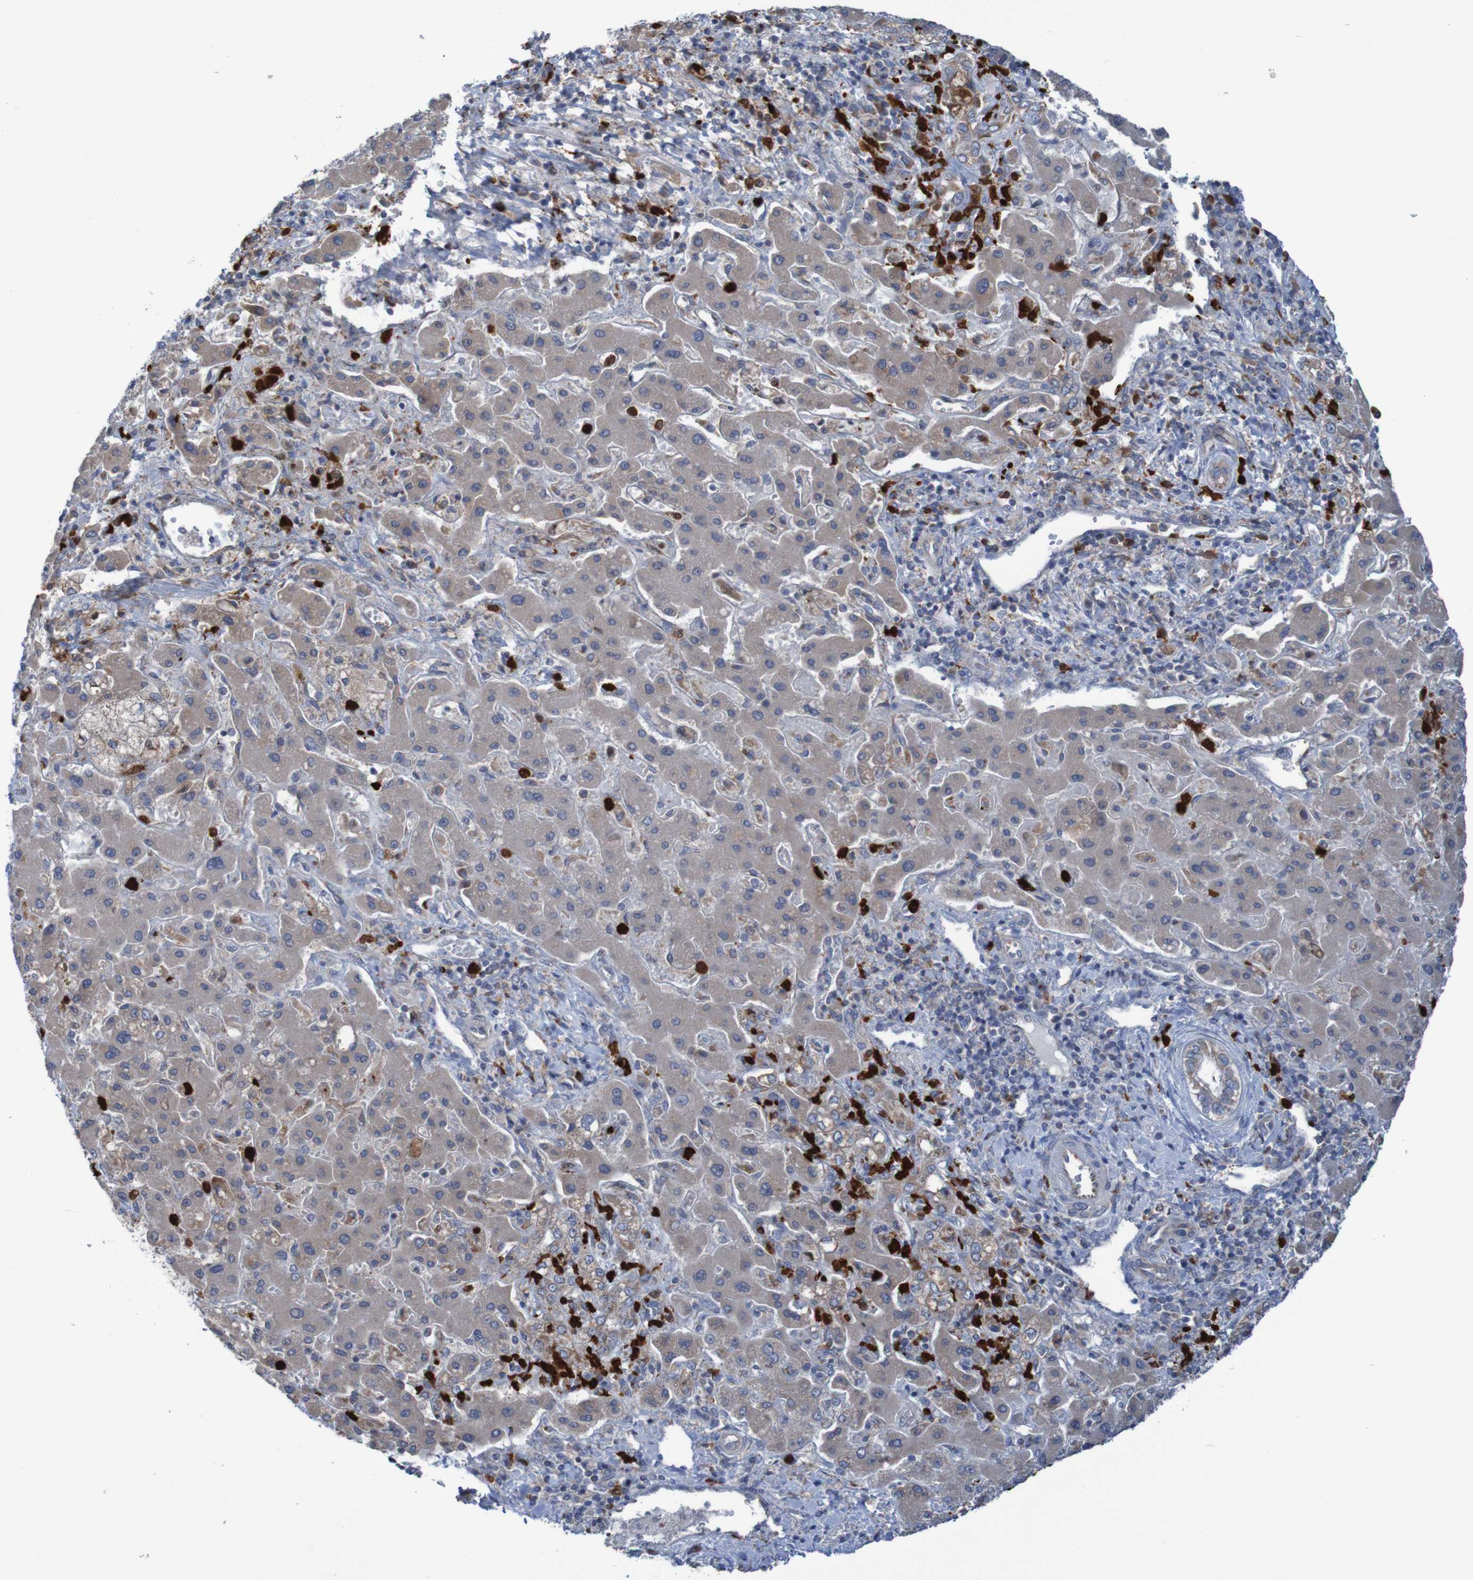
{"staining": {"intensity": "weak", "quantity": ">75%", "location": "cytoplasmic/membranous"}, "tissue": "liver cancer", "cell_type": "Tumor cells", "image_type": "cancer", "snomed": [{"axis": "morphology", "description": "Cholangiocarcinoma"}, {"axis": "topography", "description": "Liver"}], "caption": "A brown stain highlights weak cytoplasmic/membranous positivity of a protein in human liver cancer (cholangiocarcinoma) tumor cells.", "gene": "PARP4", "patient": {"sex": "male", "age": 50}}